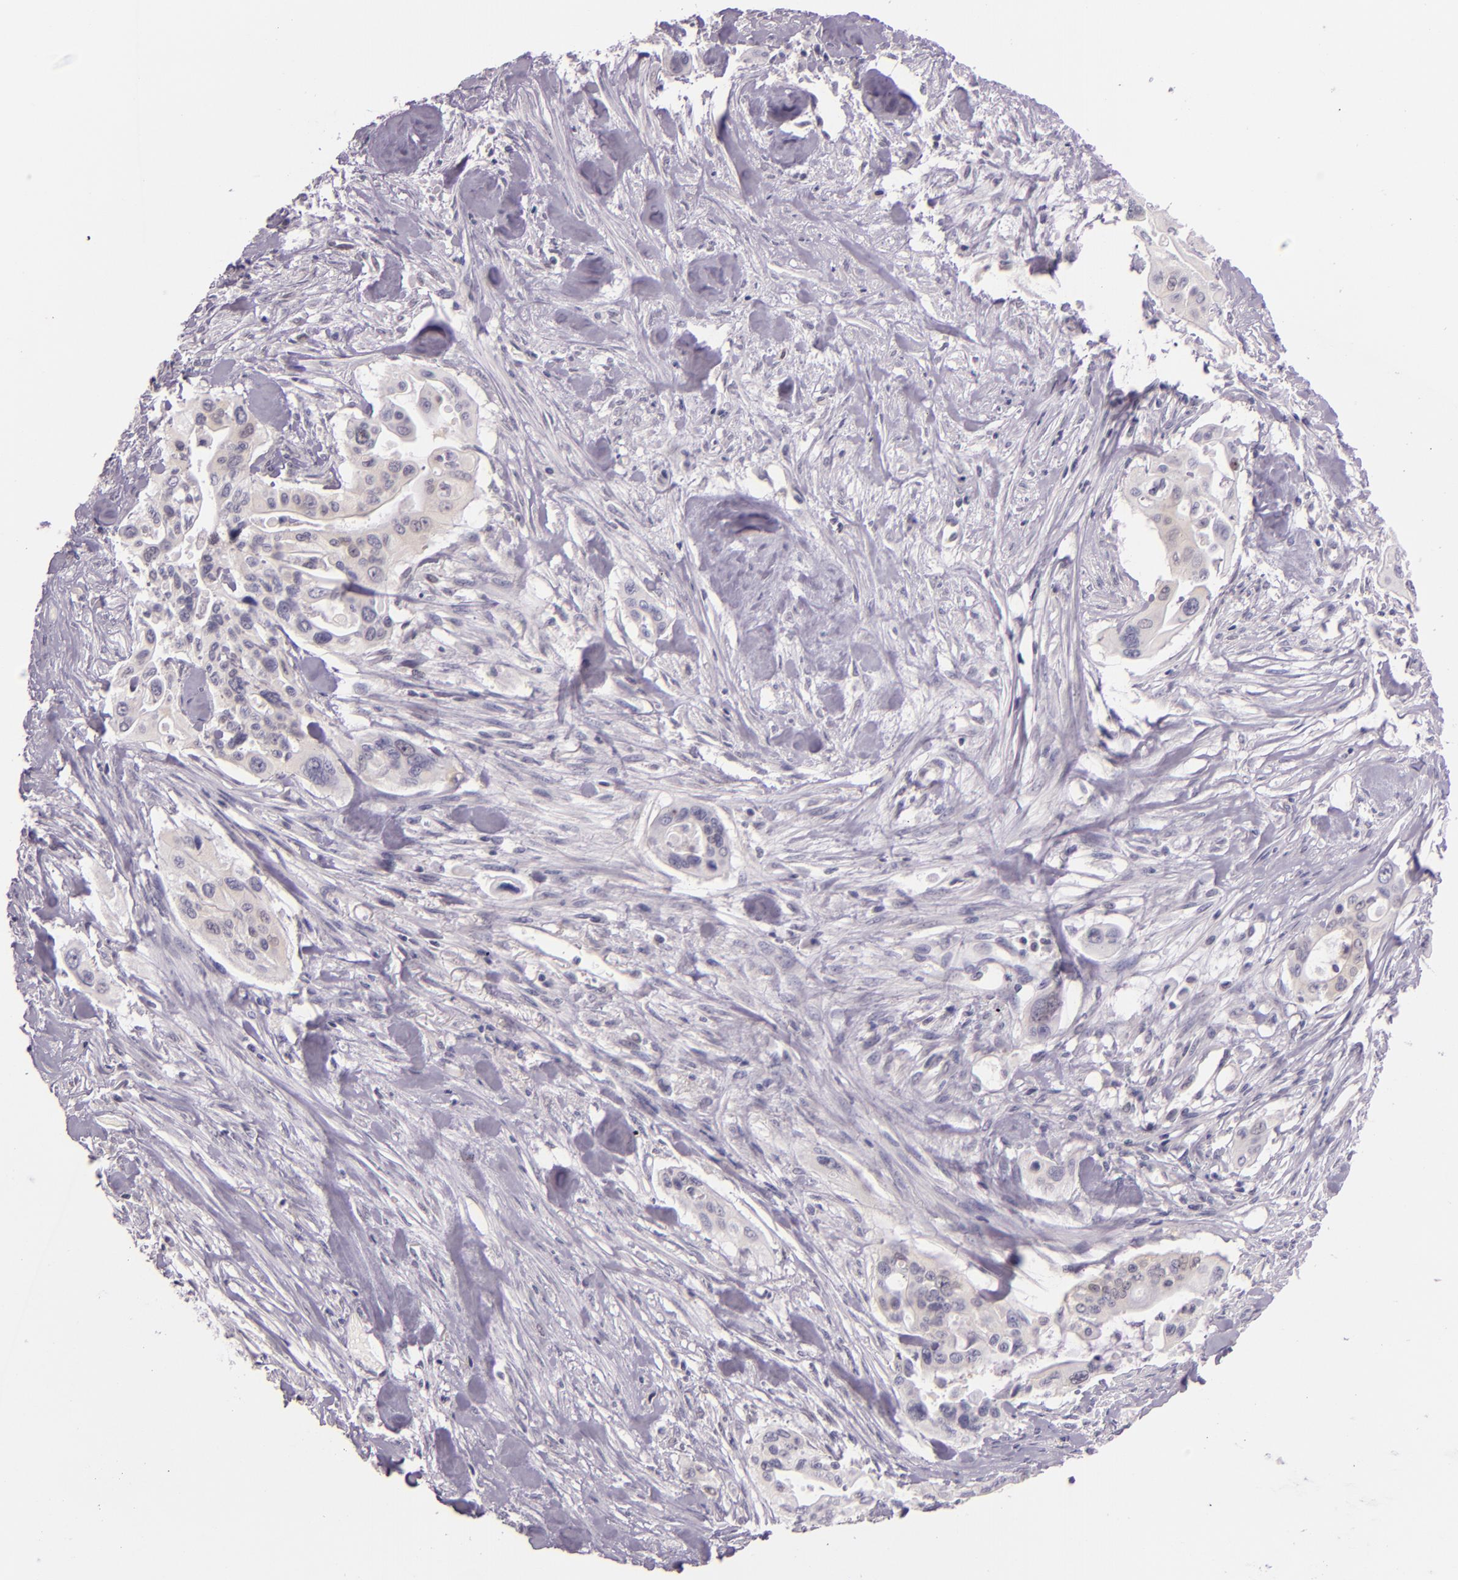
{"staining": {"intensity": "weak", "quantity": "<25%", "location": "cytoplasmic/membranous"}, "tissue": "pancreatic cancer", "cell_type": "Tumor cells", "image_type": "cancer", "snomed": [{"axis": "morphology", "description": "Adenocarcinoma, NOS"}, {"axis": "topography", "description": "Pancreas"}], "caption": "The immunohistochemistry histopathology image has no significant positivity in tumor cells of adenocarcinoma (pancreatic) tissue.", "gene": "HSPA8", "patient": {"sex": "male", "age": 77}}